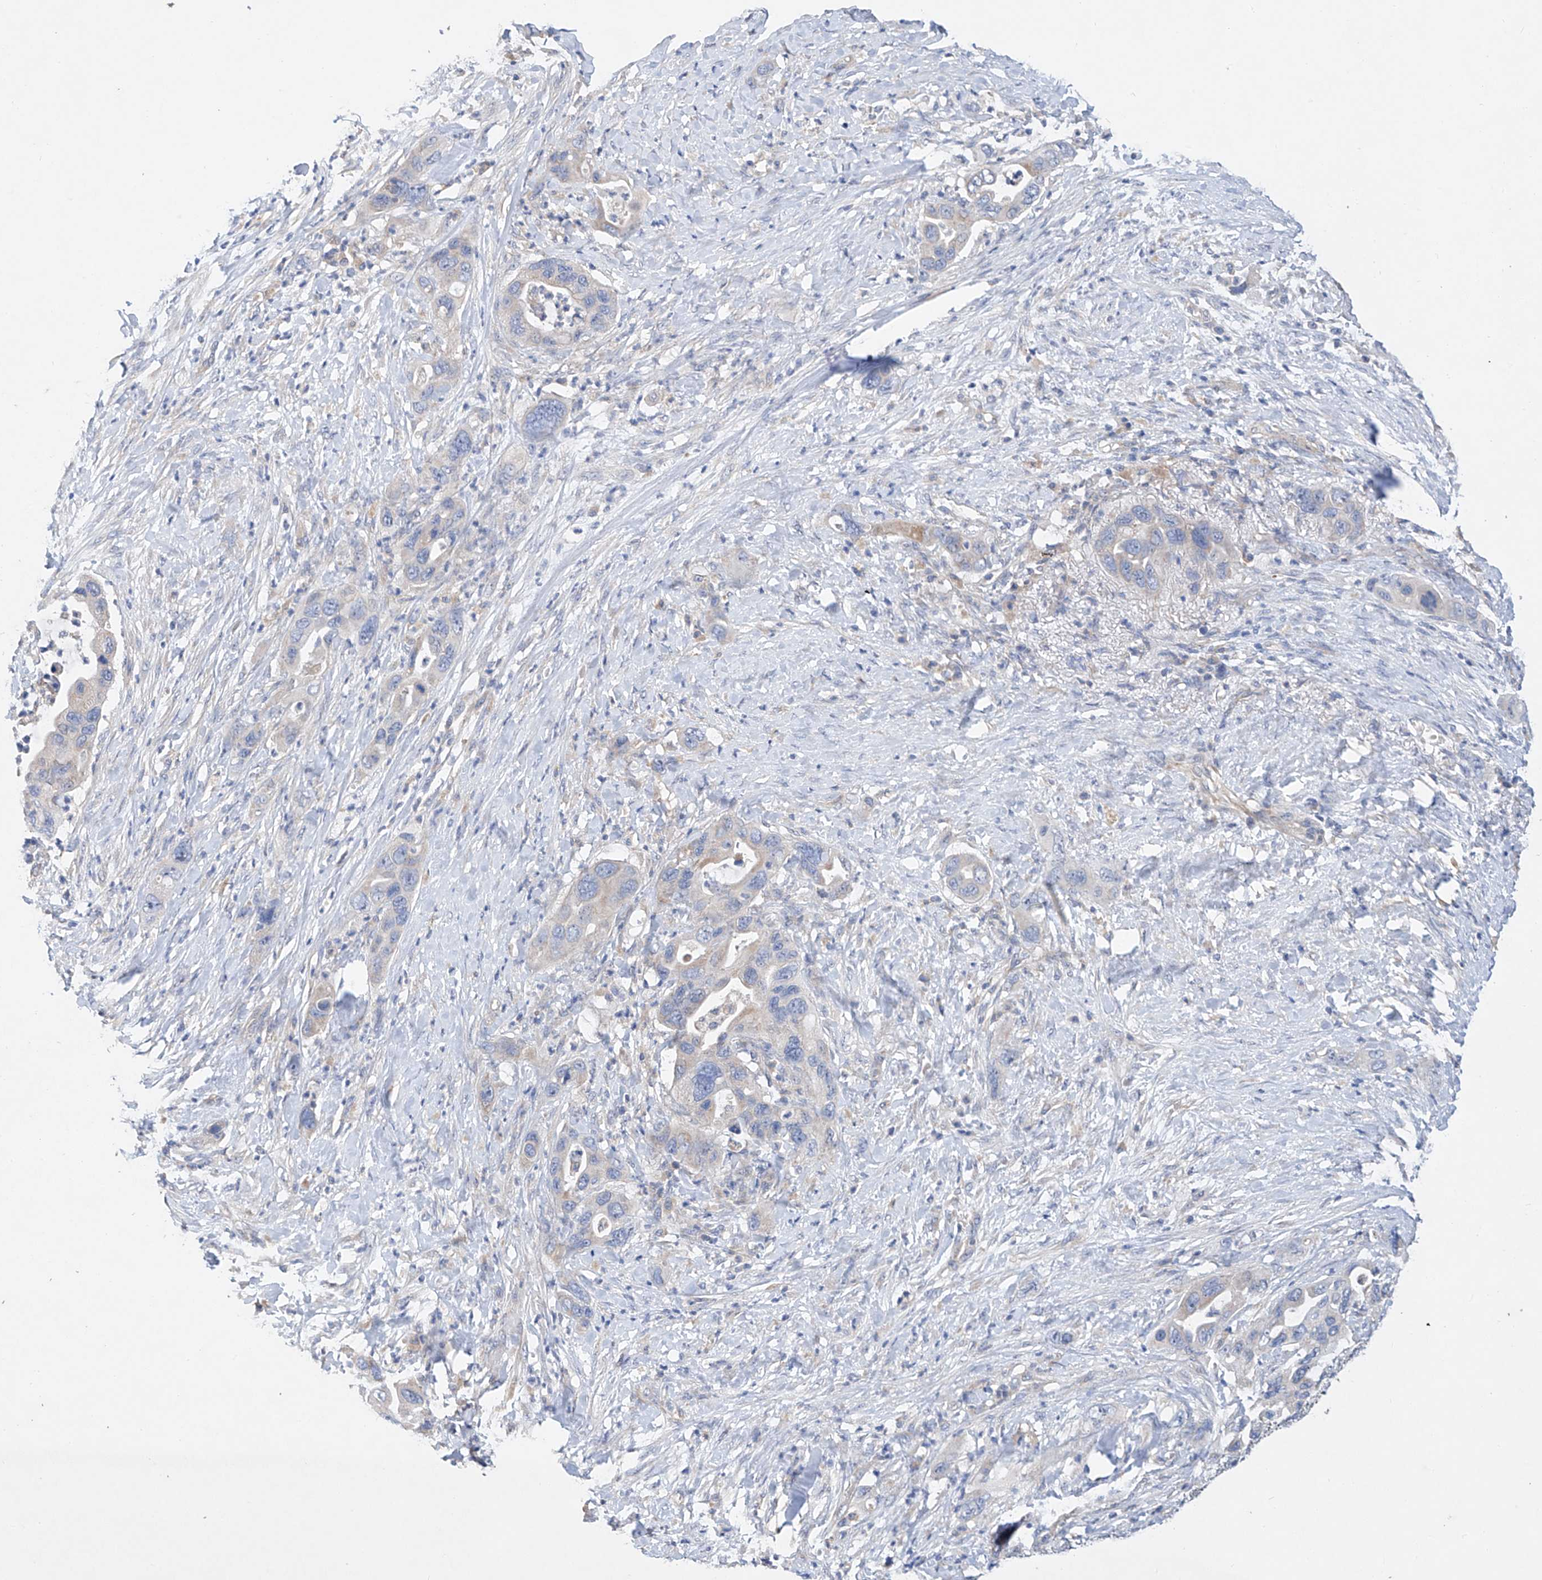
{"staining": {"intensity": "negative", "quantity": "none", "location": "none"}, "tissue": "pancreatic cancer", "cell_type": "Tumor cells", "image_type": "cancer", "snomed": [{"axis": "morphology", "description": "Adenocarcinoma, NOS"}, {"axis": "topography", "description": "Pancreas"}], "caption": "The immunohistochemistry (IHC) image has no significant expression in tumor cells of adenocarcinoma (pancreatic) tissue.", "gene": "AMD1", "patient": {"sex": "female", "age": 71}}